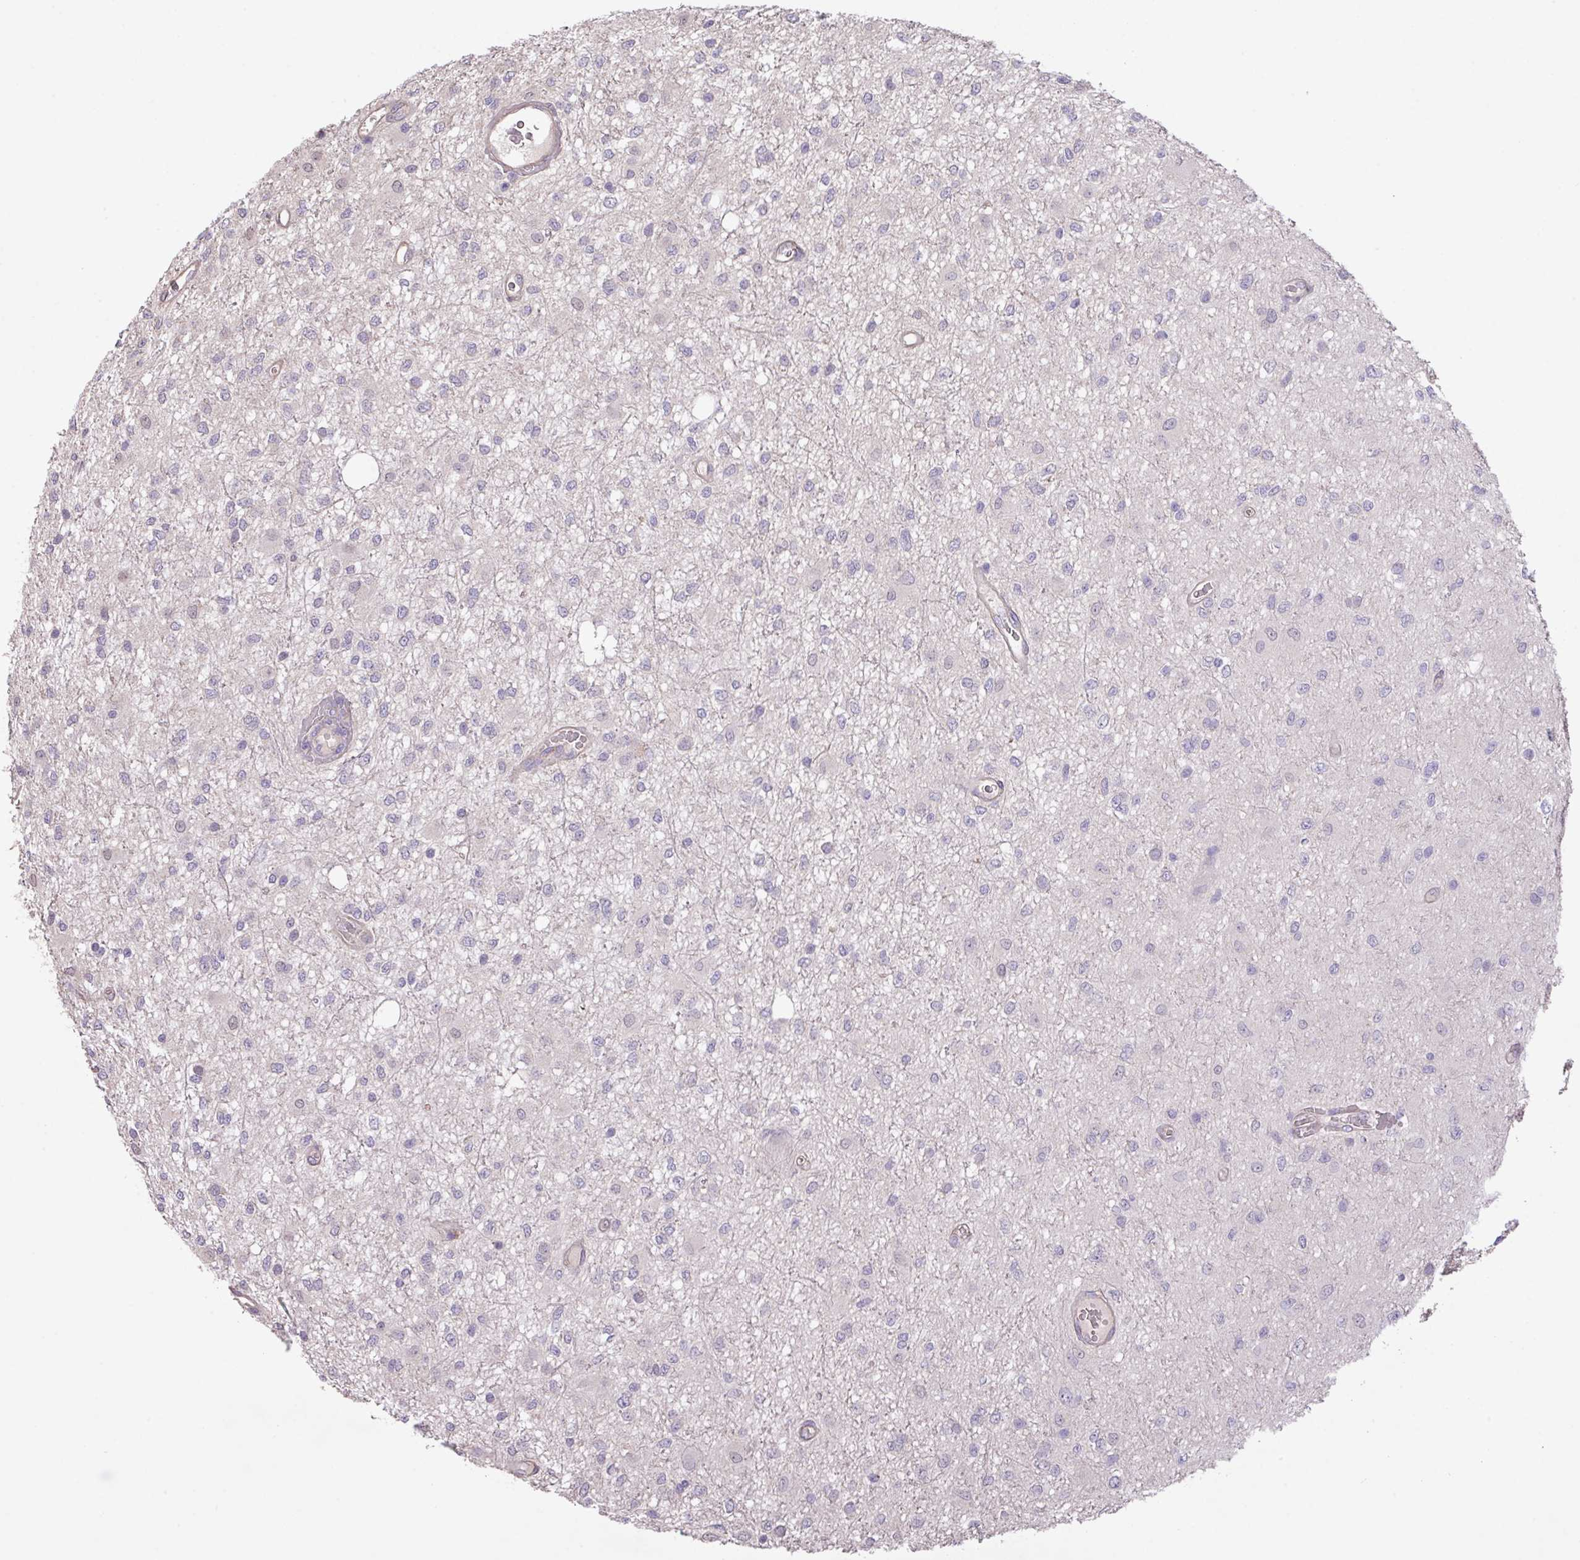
{"staining": {"intensity": "negative", "quantity": "none", "location": "none"}, "tissue": "glioma", "cell_type": "Tumor cells", "image_type": "cancer", "snomed": [{"axis": "morphology", "description": "Glioma, malignant, Low grade"}, {"axis": "topography", "description": "Cerebellum"}], "caption": "Immunohistochemistry (IHC) of human glioma displays no staining in tumor cells.", "gene": "PRADC1", "patient": {"sex": "female", "age": 5}}